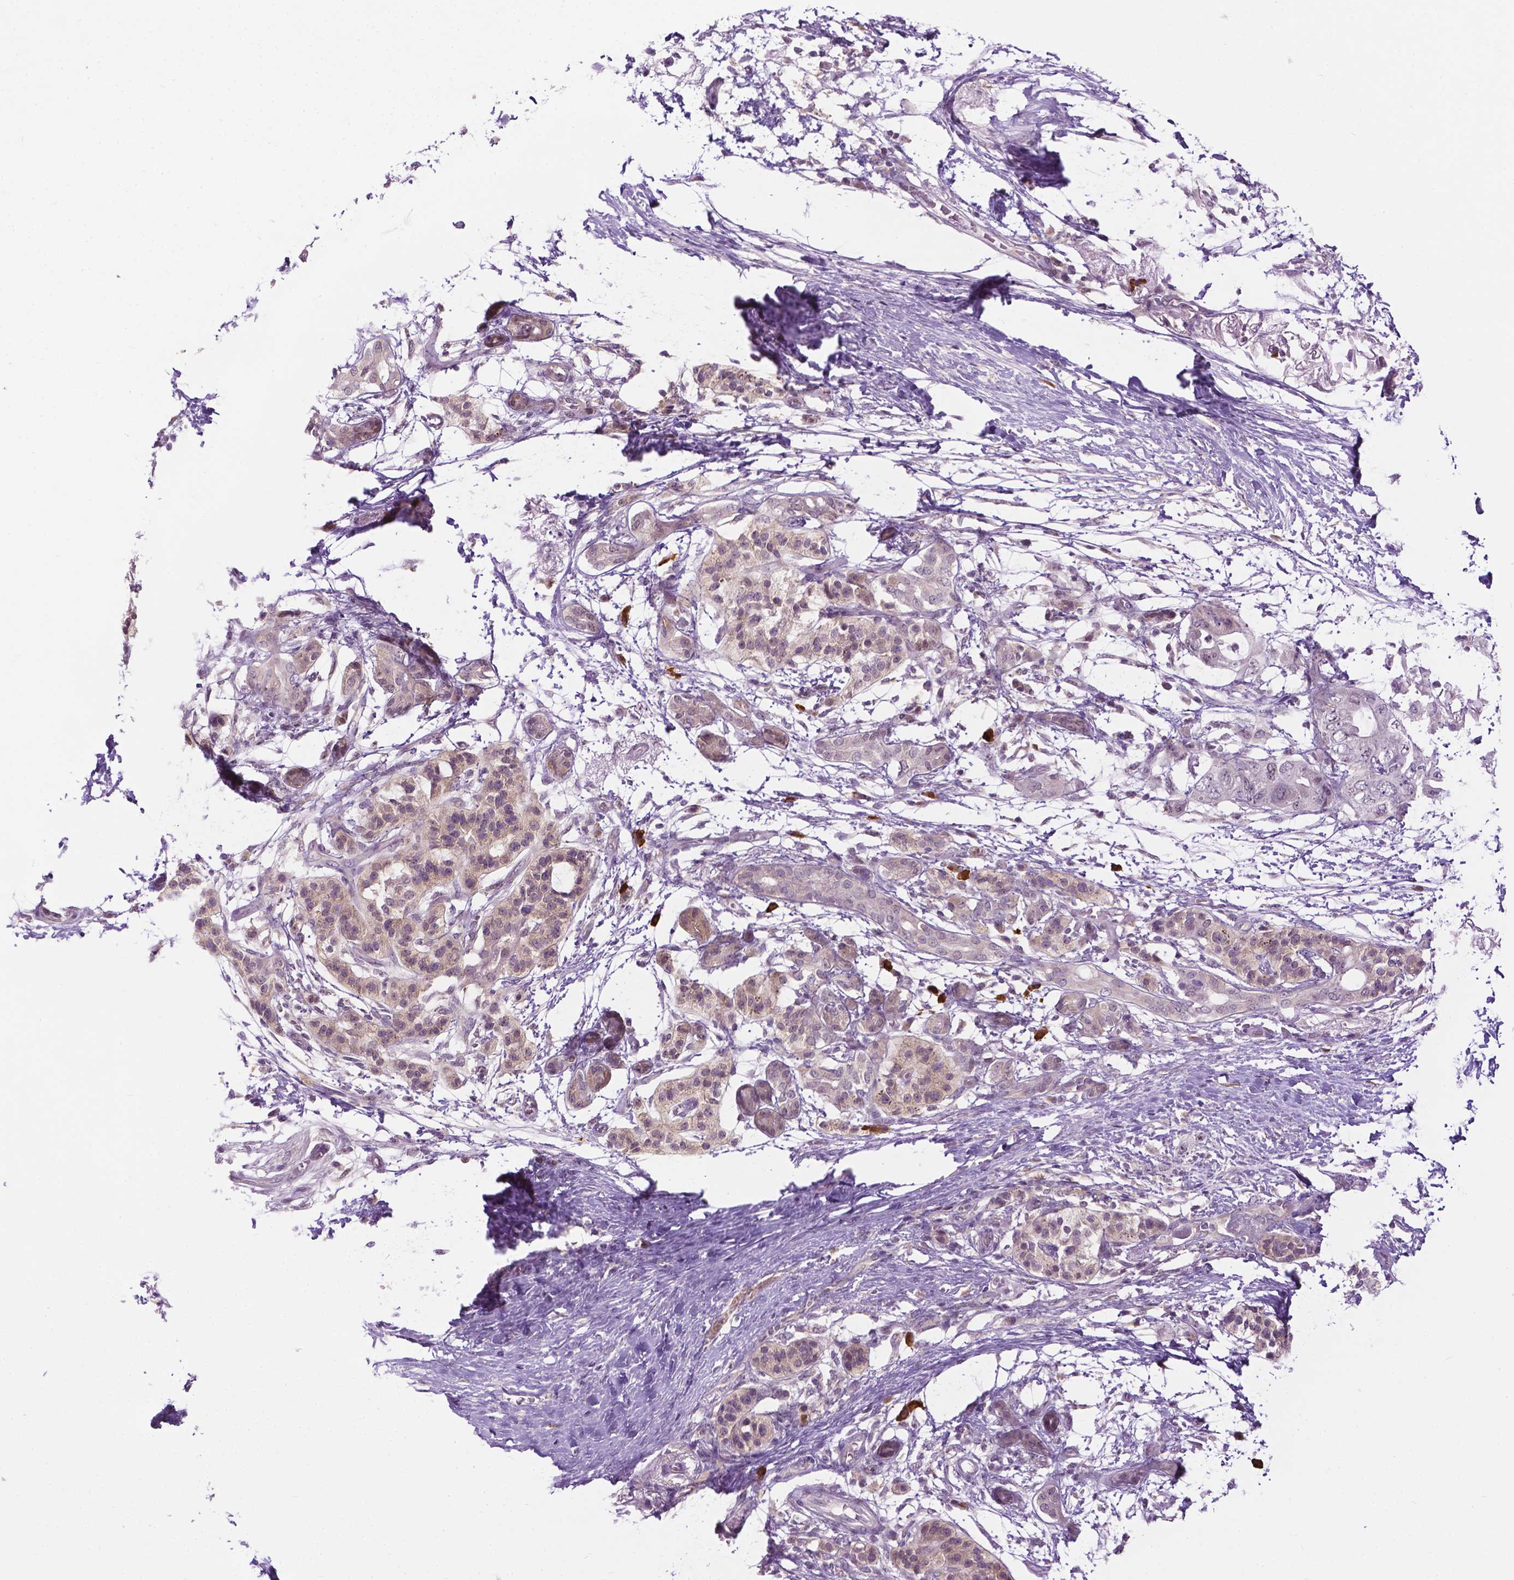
{"staining": {"intensity": "weak", "quantity": "<25%", "location": "nuclear"}, "tissue": "pancreatic cancer", "cell_type": "Tumor cells", "image_type": "cancer", "snomed": [{"axis": "morphology", "description": "Adenocarcinoma, NOS"}, {"axis": "topography", "description": "Pancreas"}], "caption": "Immunohistochemistry (IHC) histopathology image of neoplastic tissue: pancreatic cancer stained with DAB (3,3'-diaminobenzidine) shows no significant protein expression in tumor cells.", "gene": "DENND4A", "patient": {"sex": "female", "age": 72}}